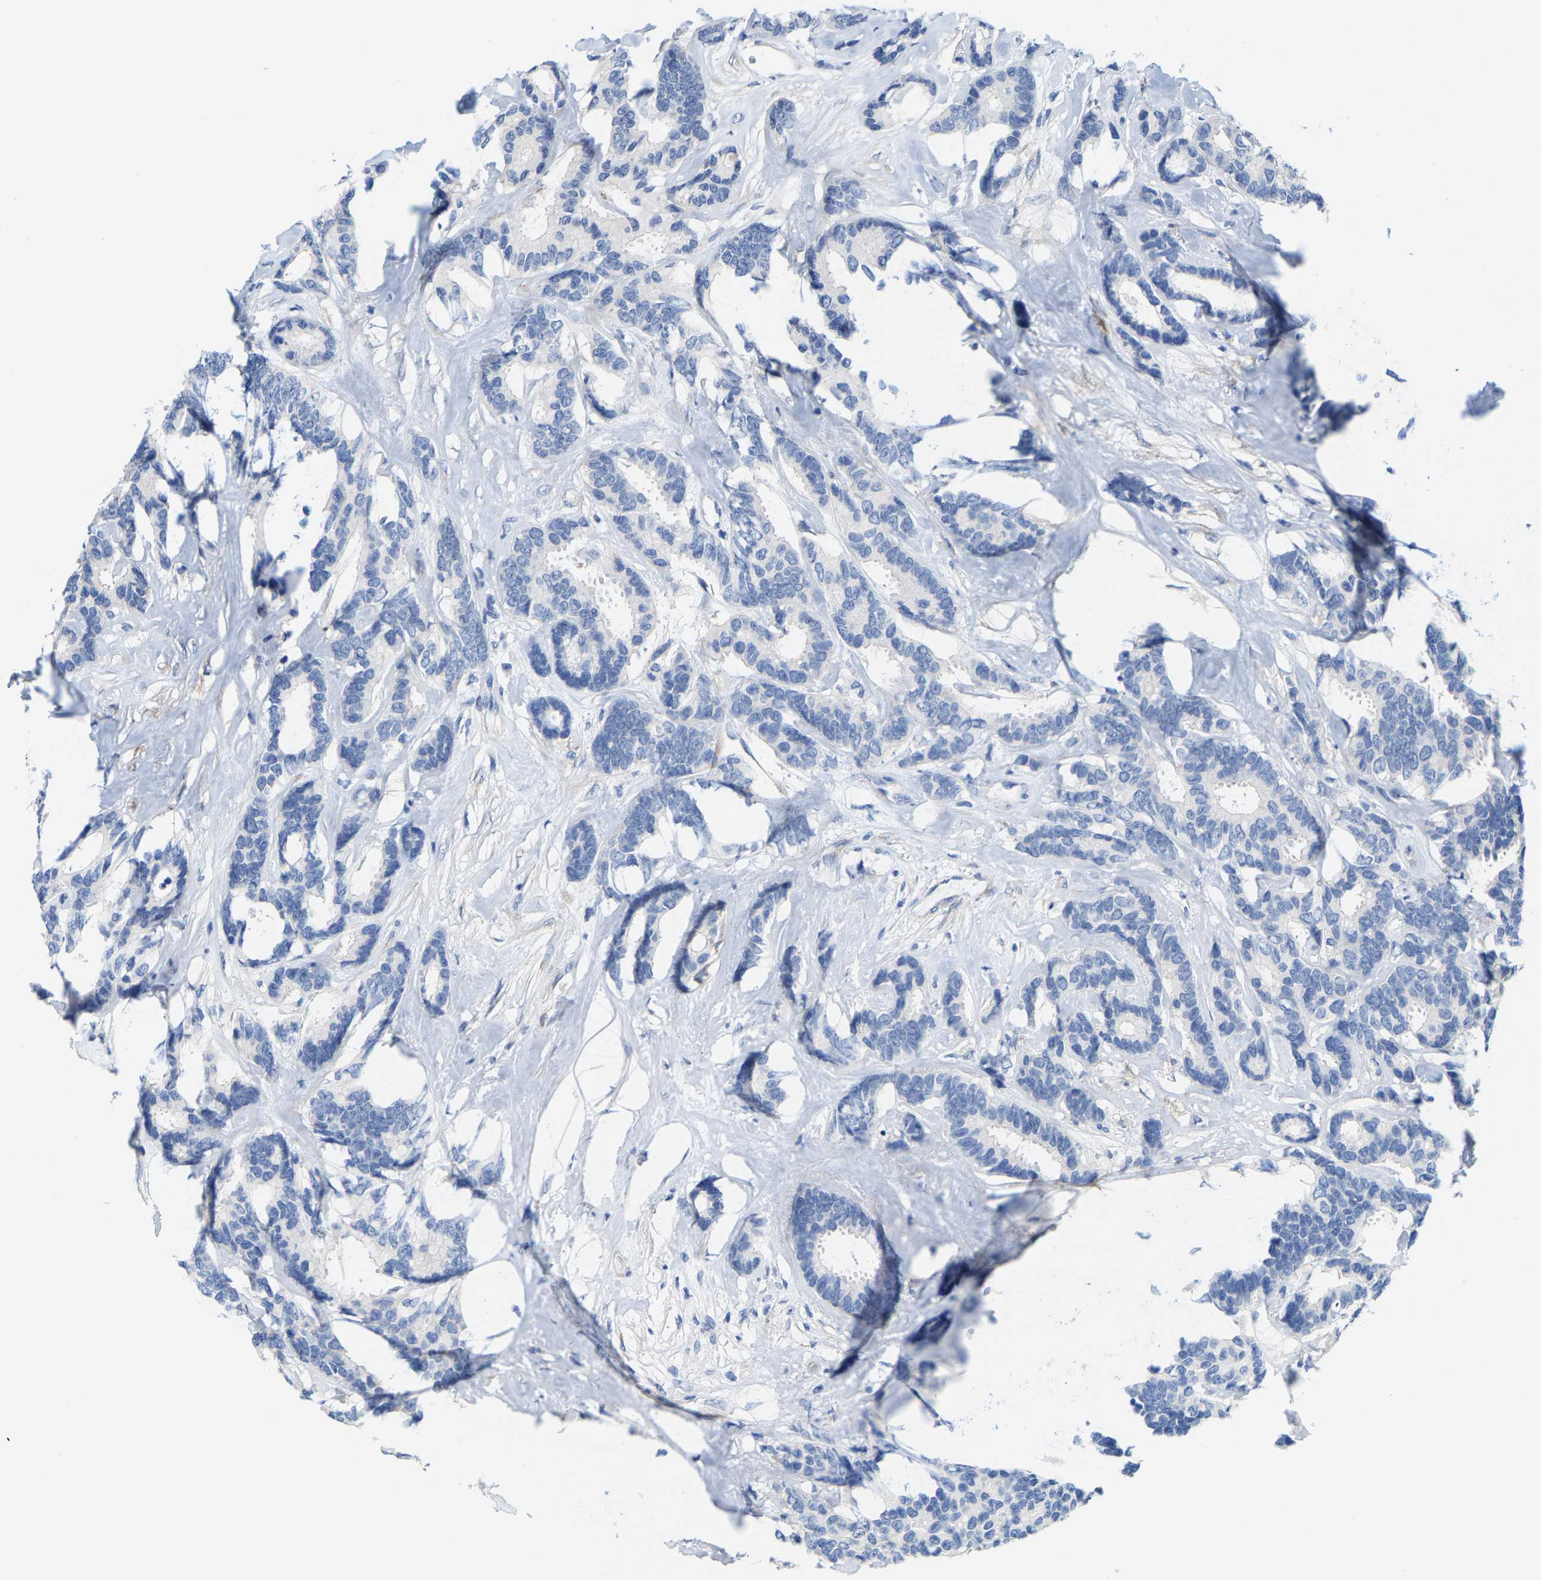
{"staining": {"intensity": "negative", "quantity": "none", "location": "none"}, "tissue": "breast cancer", "cell_type": "Tumor cells", "image_type": "cancer", "snomed": [{"axis": "morphology", "description": "Duct carcinoma"}, {"axis": "topography", "description": "Breast"}], "caption": "Photomicrograph shows no protein expression in tumor cells of breast cancer tissue.", "gene": "DSCAM", "patient": {"sex": "female", "age": 87}}